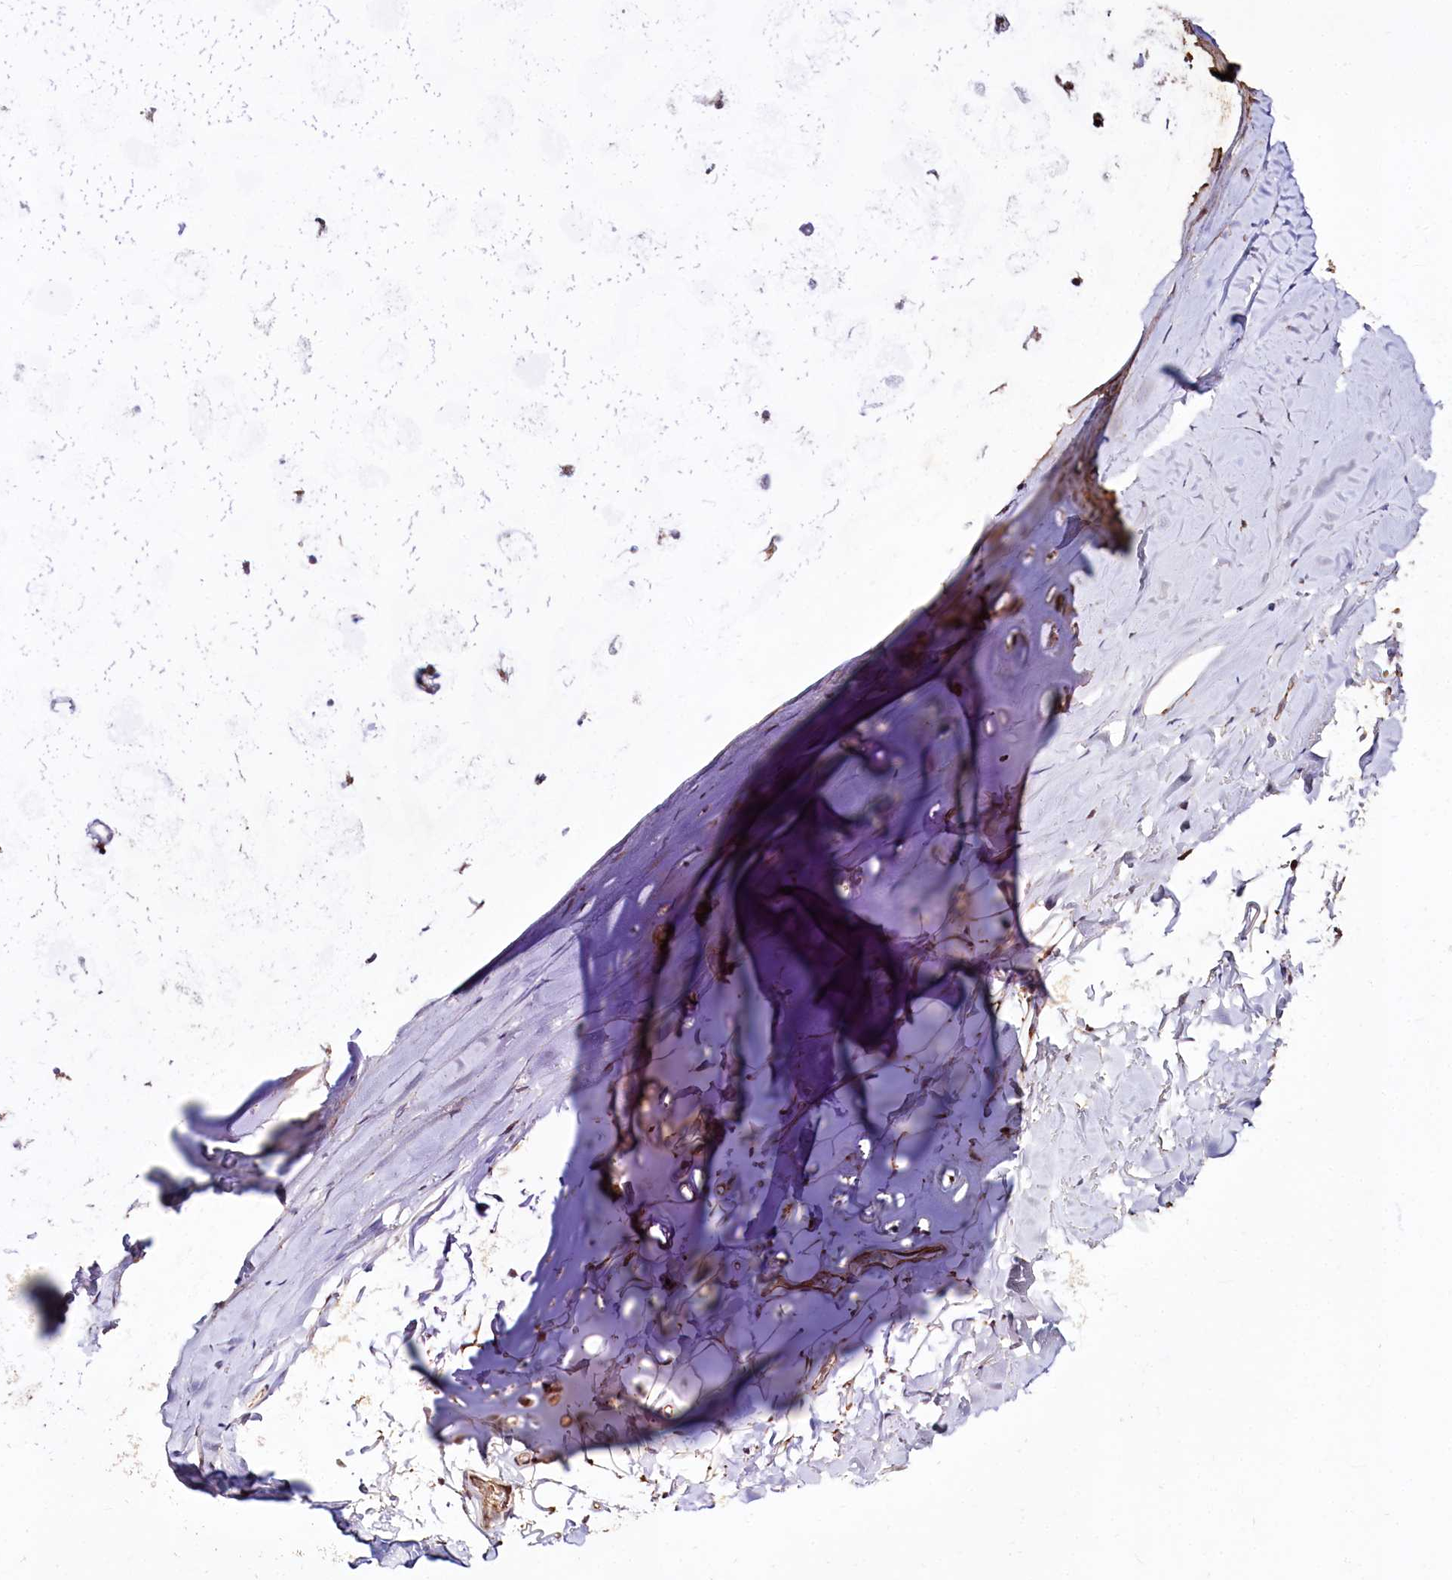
{"staining": {"intensity": "weak", "quantity": "25%-75%", "location": "nuclear"}, "tissue": "adipose tissue", "cell_type": "Adipocytes", "image_type": "normal", "snomed": [{"axis": "morphology", "description": "Normal tissue, NOS"}, {"axis": "topography", "description": "Lymph node"}, {"axis": "topography", "description": "Bronchus"}], "caption": "Protein staining shows weak nuclear expression in about 25%-75% of adipocytes in normal adipose tissue. The protein of interest is stained brown, and the nuclei are stained in blue (DAB (3,3'-diaminobenzidine) IHC with brightfield microscopy, high magnification).", "gene": "ST7", "patient": {"sex": "male", "age": 63}}